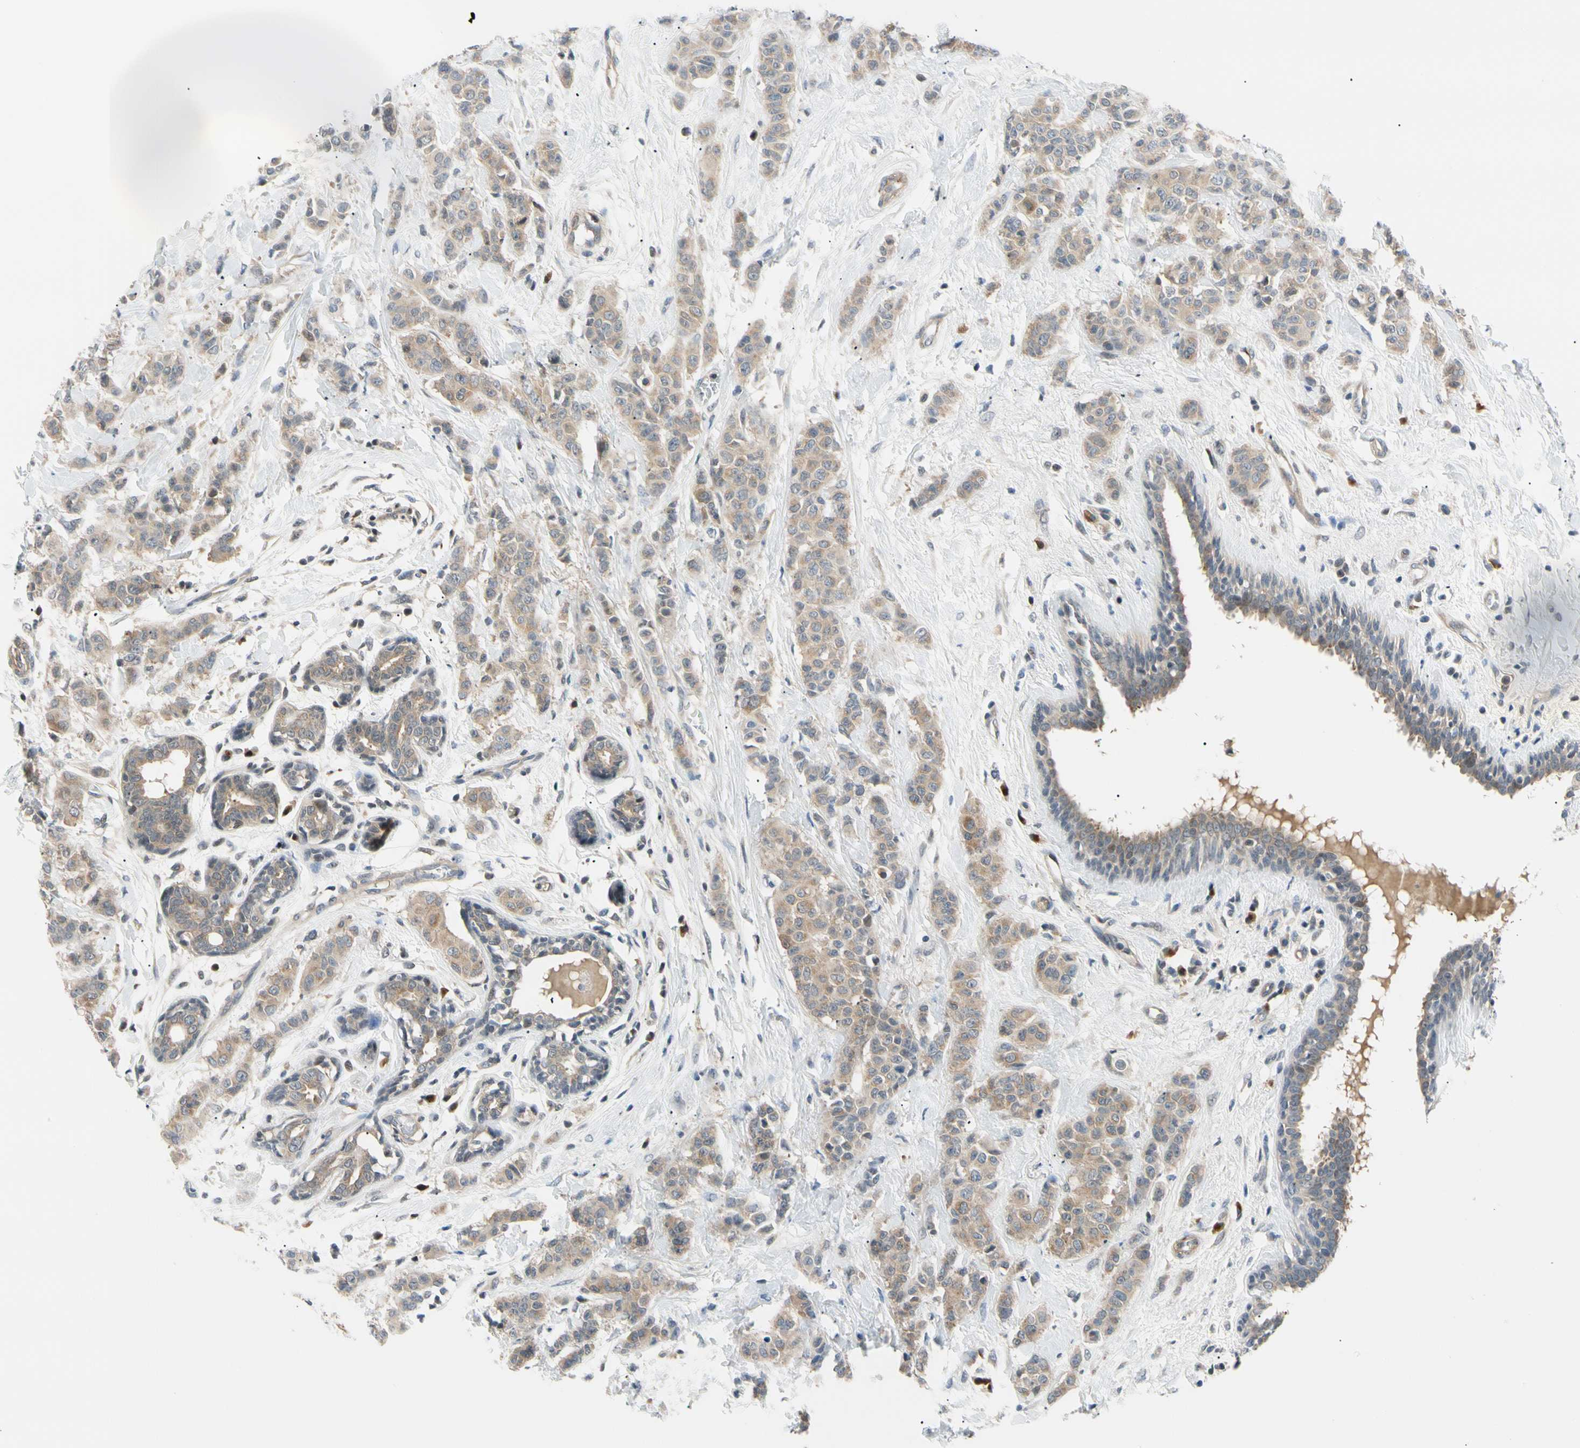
{"staining": {"intensity": "weak", "quantity": ">75%", "location": "cytoplasmic/membranous"}, "tissue": "breast cancer", "cell_type": "Tumor cells", "image_type": "cancer", "snomed": [{"axis": "morphology", "description": "Normal tissue, NOS"}, {"axis": "morphology", "description": "Duct carcinoma"}, {"axis": "topography", "description": "Breast"}], "caption": "Breast cancer tissue exhibits weak cytoplasmic/membranous expression in approximately >75% of tumor cells, visualized by immunohistochemistry. (DAB IHC, brown staining for protein, blue staining for nuclei).", "gene": "SEC23B", "patient": {"sex": "female", "age": 40}}